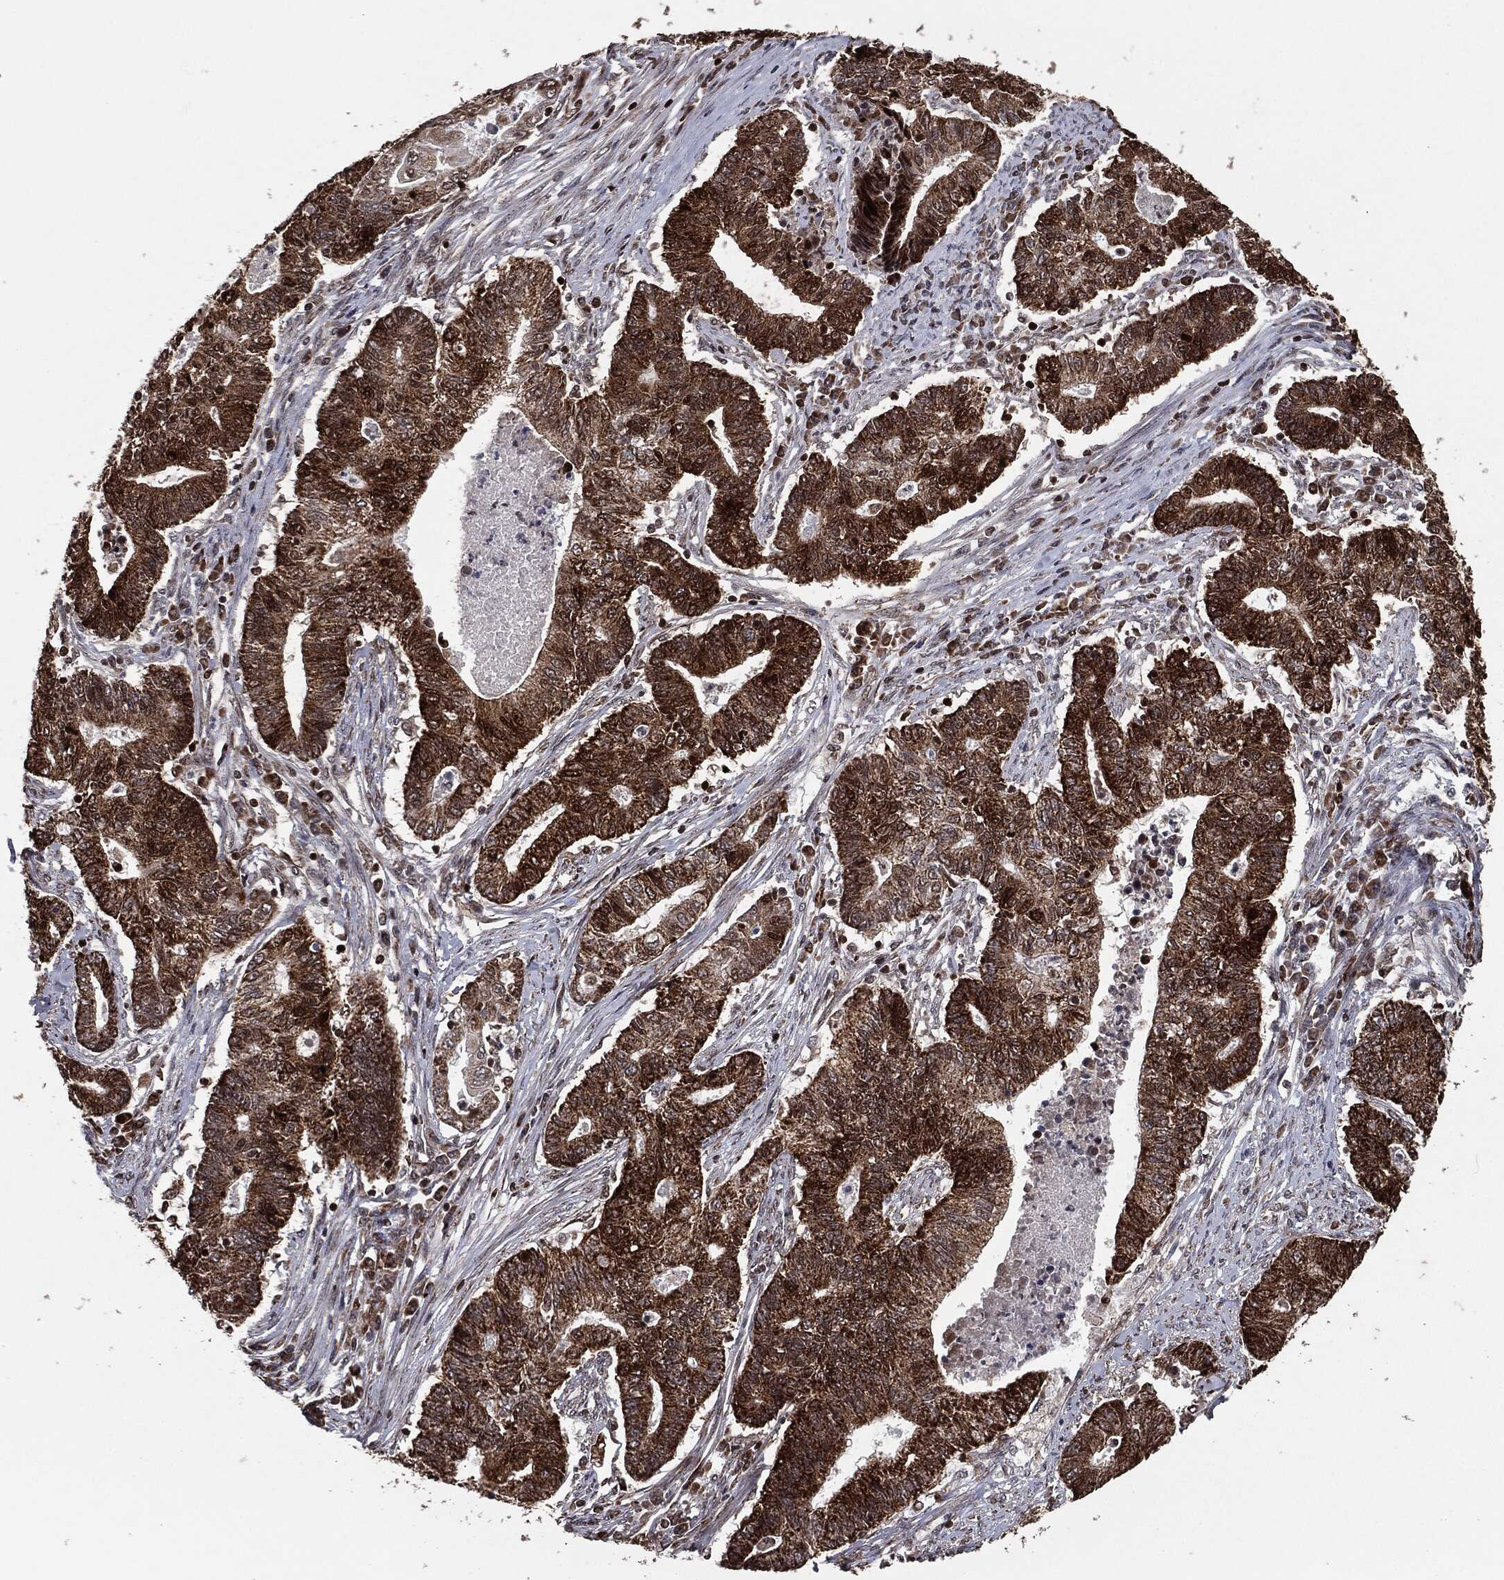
{"staining": {"intensity": "strong", "quantity": ">75%", "location": "cytoplasmic/membranous"}, "tissue": "endometrial cancer", "cell_type": "Tumor cells", "image_type": "cancer", "snomed": [{"axis": "morphology", "description": "Adenocarcinoma, NOS"}, {"axis": "topography", "description": "Uterus"}, {"axis": "topography", "description": "Endometrium"}], "caption": "A brown stain labels strong cytoplasmic/membranous positivity of a protein in endometrial cancer tumor cells.", "gene": "CHCHD2", "patient": {"sex": "female", "age": 54}}